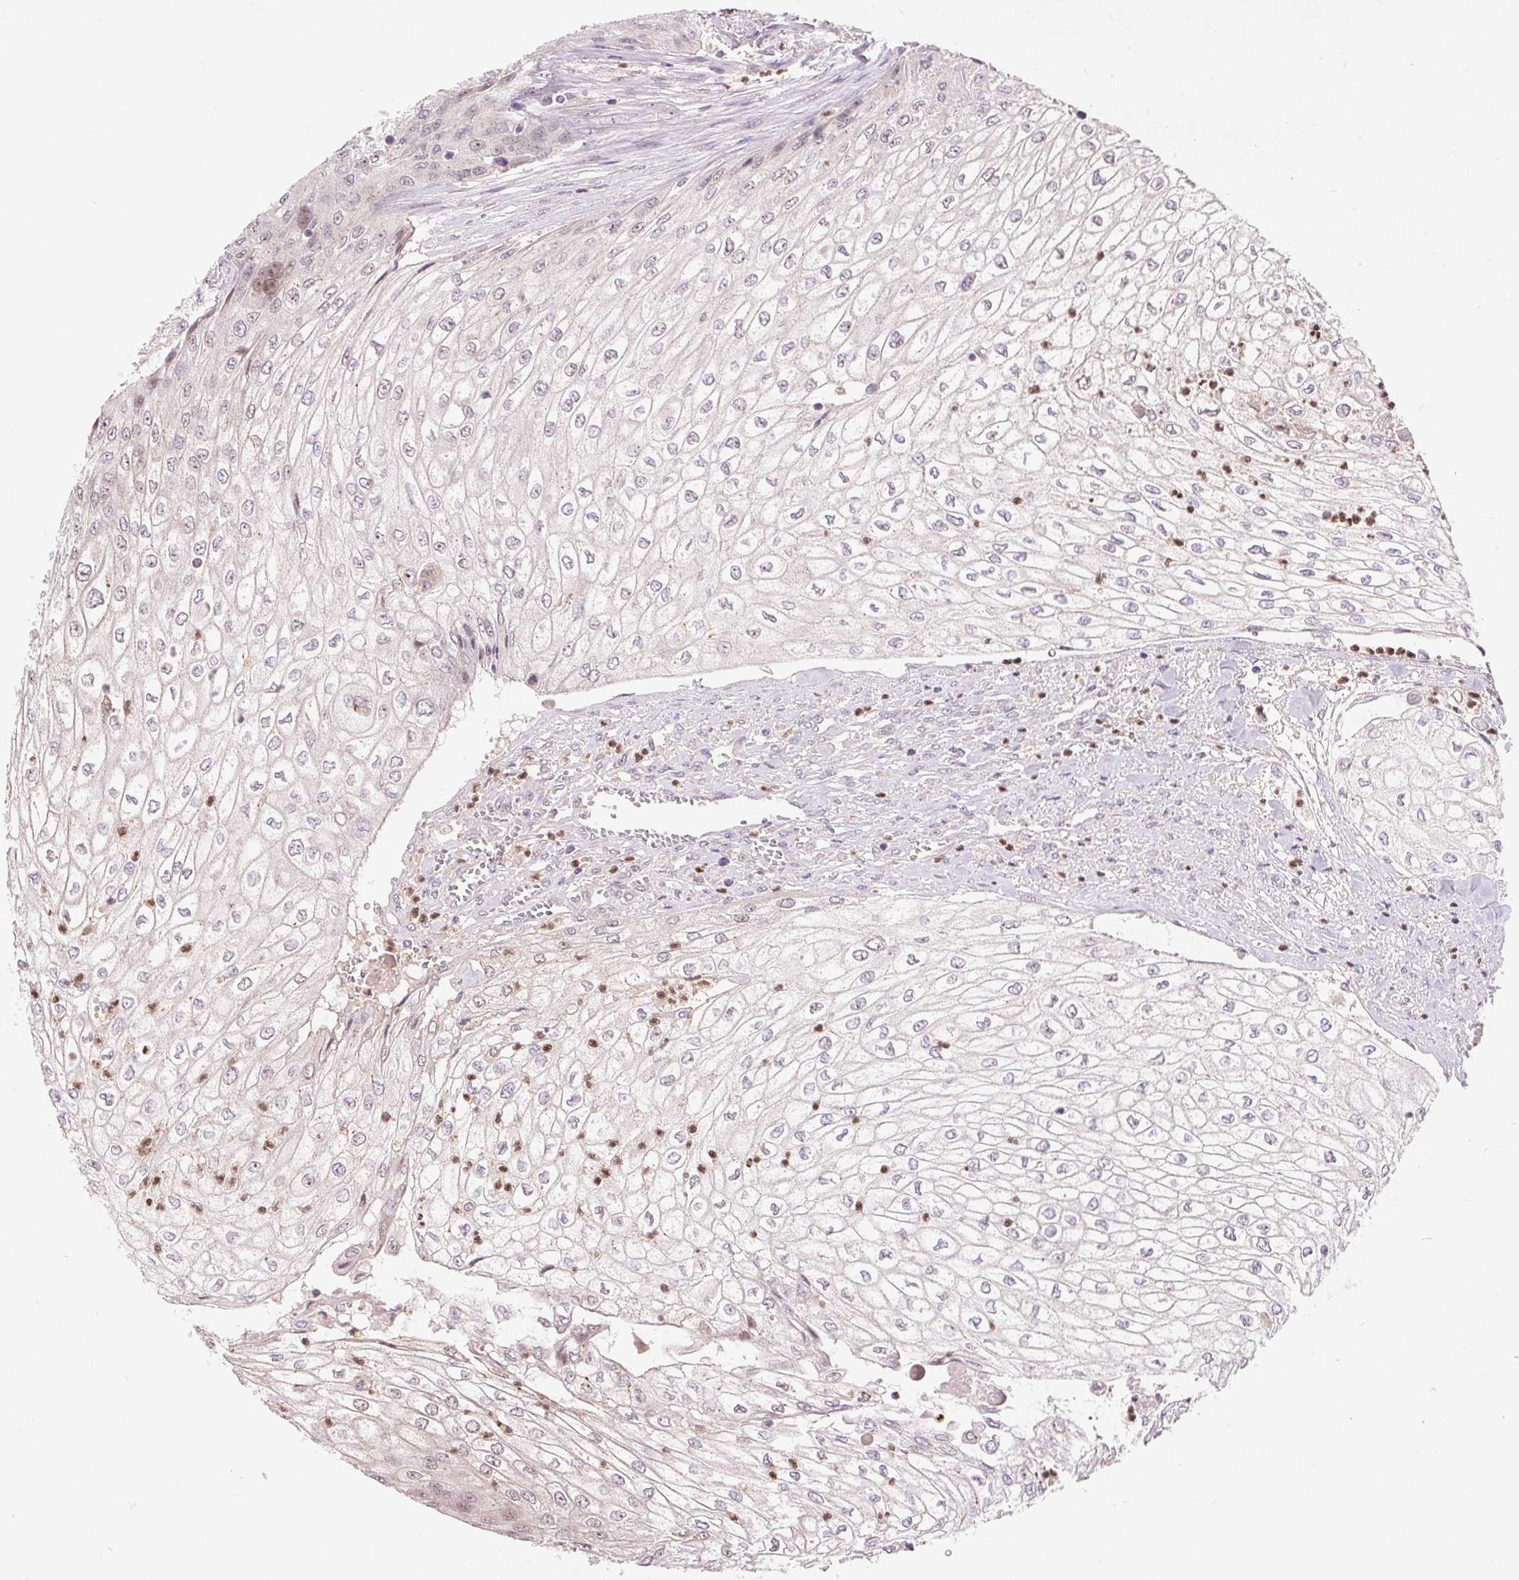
{"staining": {"intensity": "negative", "quantity": "none", "location": "none"}, "tissue": "urothelial cancer", "cell_type": "Tumor cells", "image_type": "cancer", "snomed": [{"axis": "morphology", "description": "Urothelial carcinoma, High grade"}, {"axis": "topography", "description": "Urinary bladder"}], "caption": "Tumor cells are negative for brown protein staining in high-grade urothelial carcinoma.", "gene": "RANBP3L", "patient": {"sex": "male", "age": 62}}